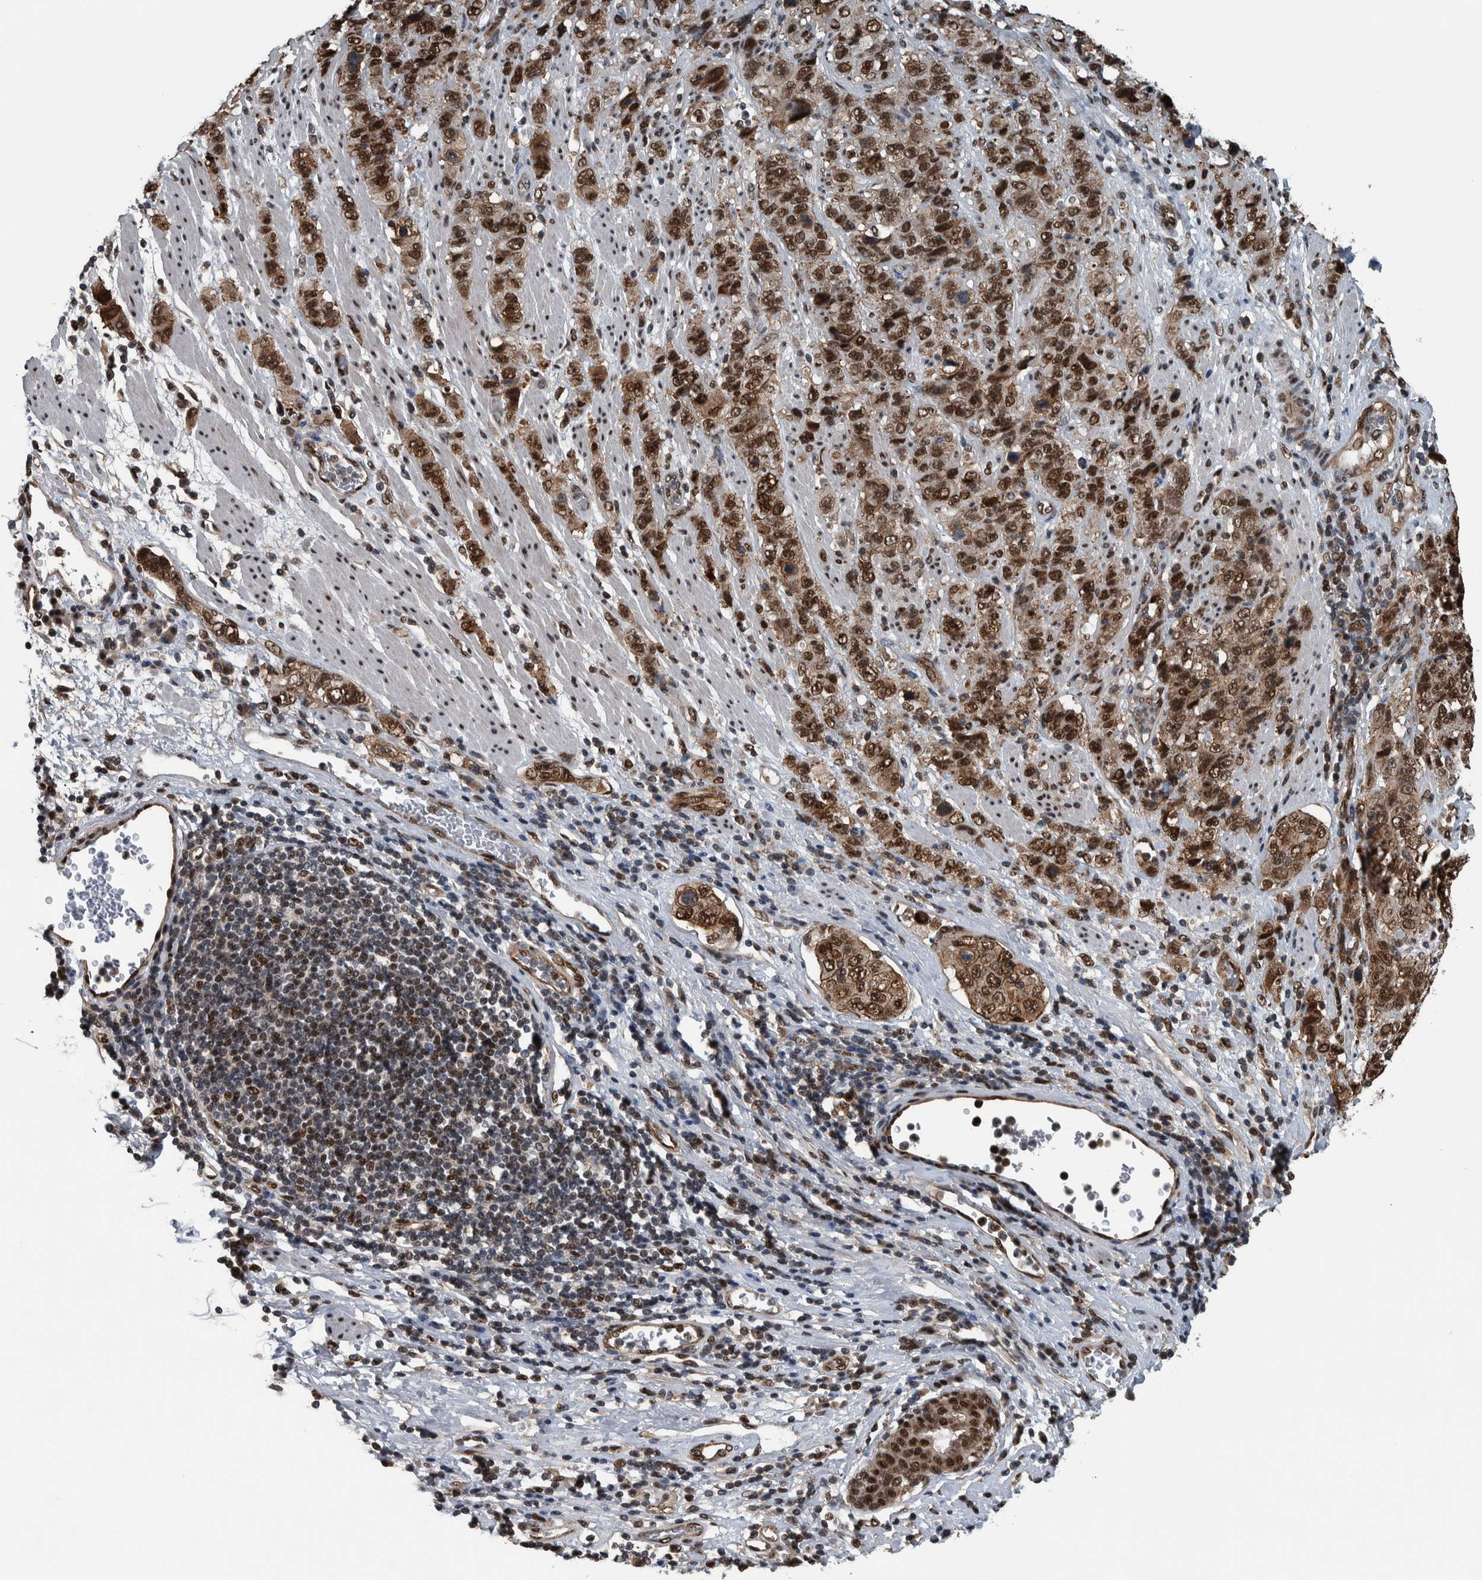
{"staining": {"intensity": "strong", "quantity": ">75%", "location": "cytoplasmic/membranous,nuclear"}, "tissue": "stomach cancer", "cell_type": "Tumor cells", "image_type": "cancer", "snomed": [{"axis": "morphology", "description": "Adenocarcinoma, NOS"}, {"axis": "topography", "description": "Stomach"}], "caption": "Strong cytoplasmic/membranous and nuclear expression is present in approximately >75% of tumor cells in stomach adenocarcinoma.", "gene": "FAM135B", "patient": {"sex": "male", "age": 48}}